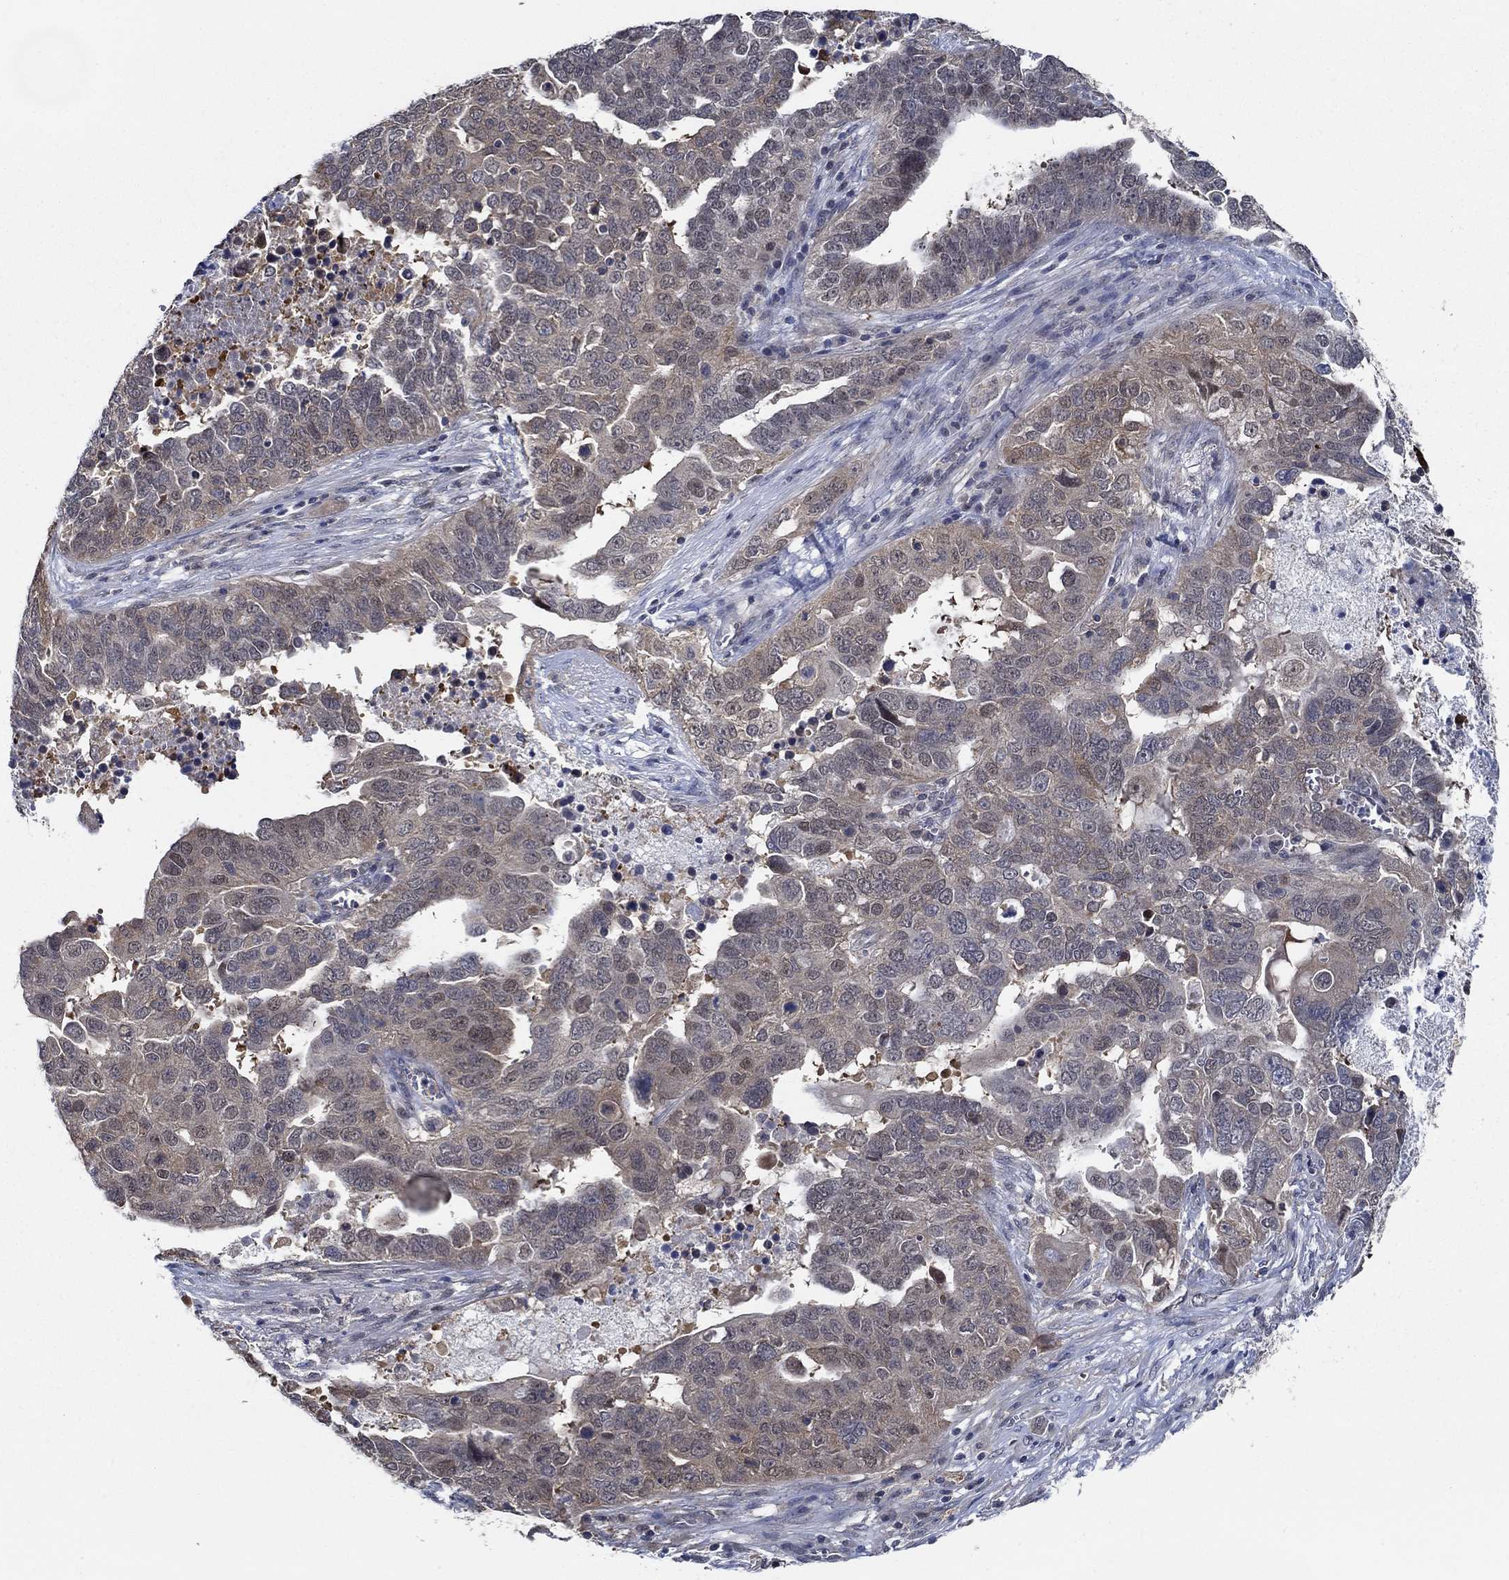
{"staining": {"intensity": "weak", "quantity": "25%-75%", "location": "cytoplasmic/membranous"}, "tissue": "ovarian cancer", "cell_type": "Tumor cells", "image_type": "cancer", "snomed": [{"axis": "morphology", "description": "Carcinoma, endometroid"}, {"axis": "topography", "description": "Soft tissue"}, {"axis": "topography", "description": "Ovary"}], "caption": "The histopathology image demonstrates staining of endometroid carcinoma (ovarian), revealing weak cytoplasmic/membranous protein staining (brown color) within tumor cells.", "gene": "DACT1", "patient": {"sex": "female", "age": 52}}